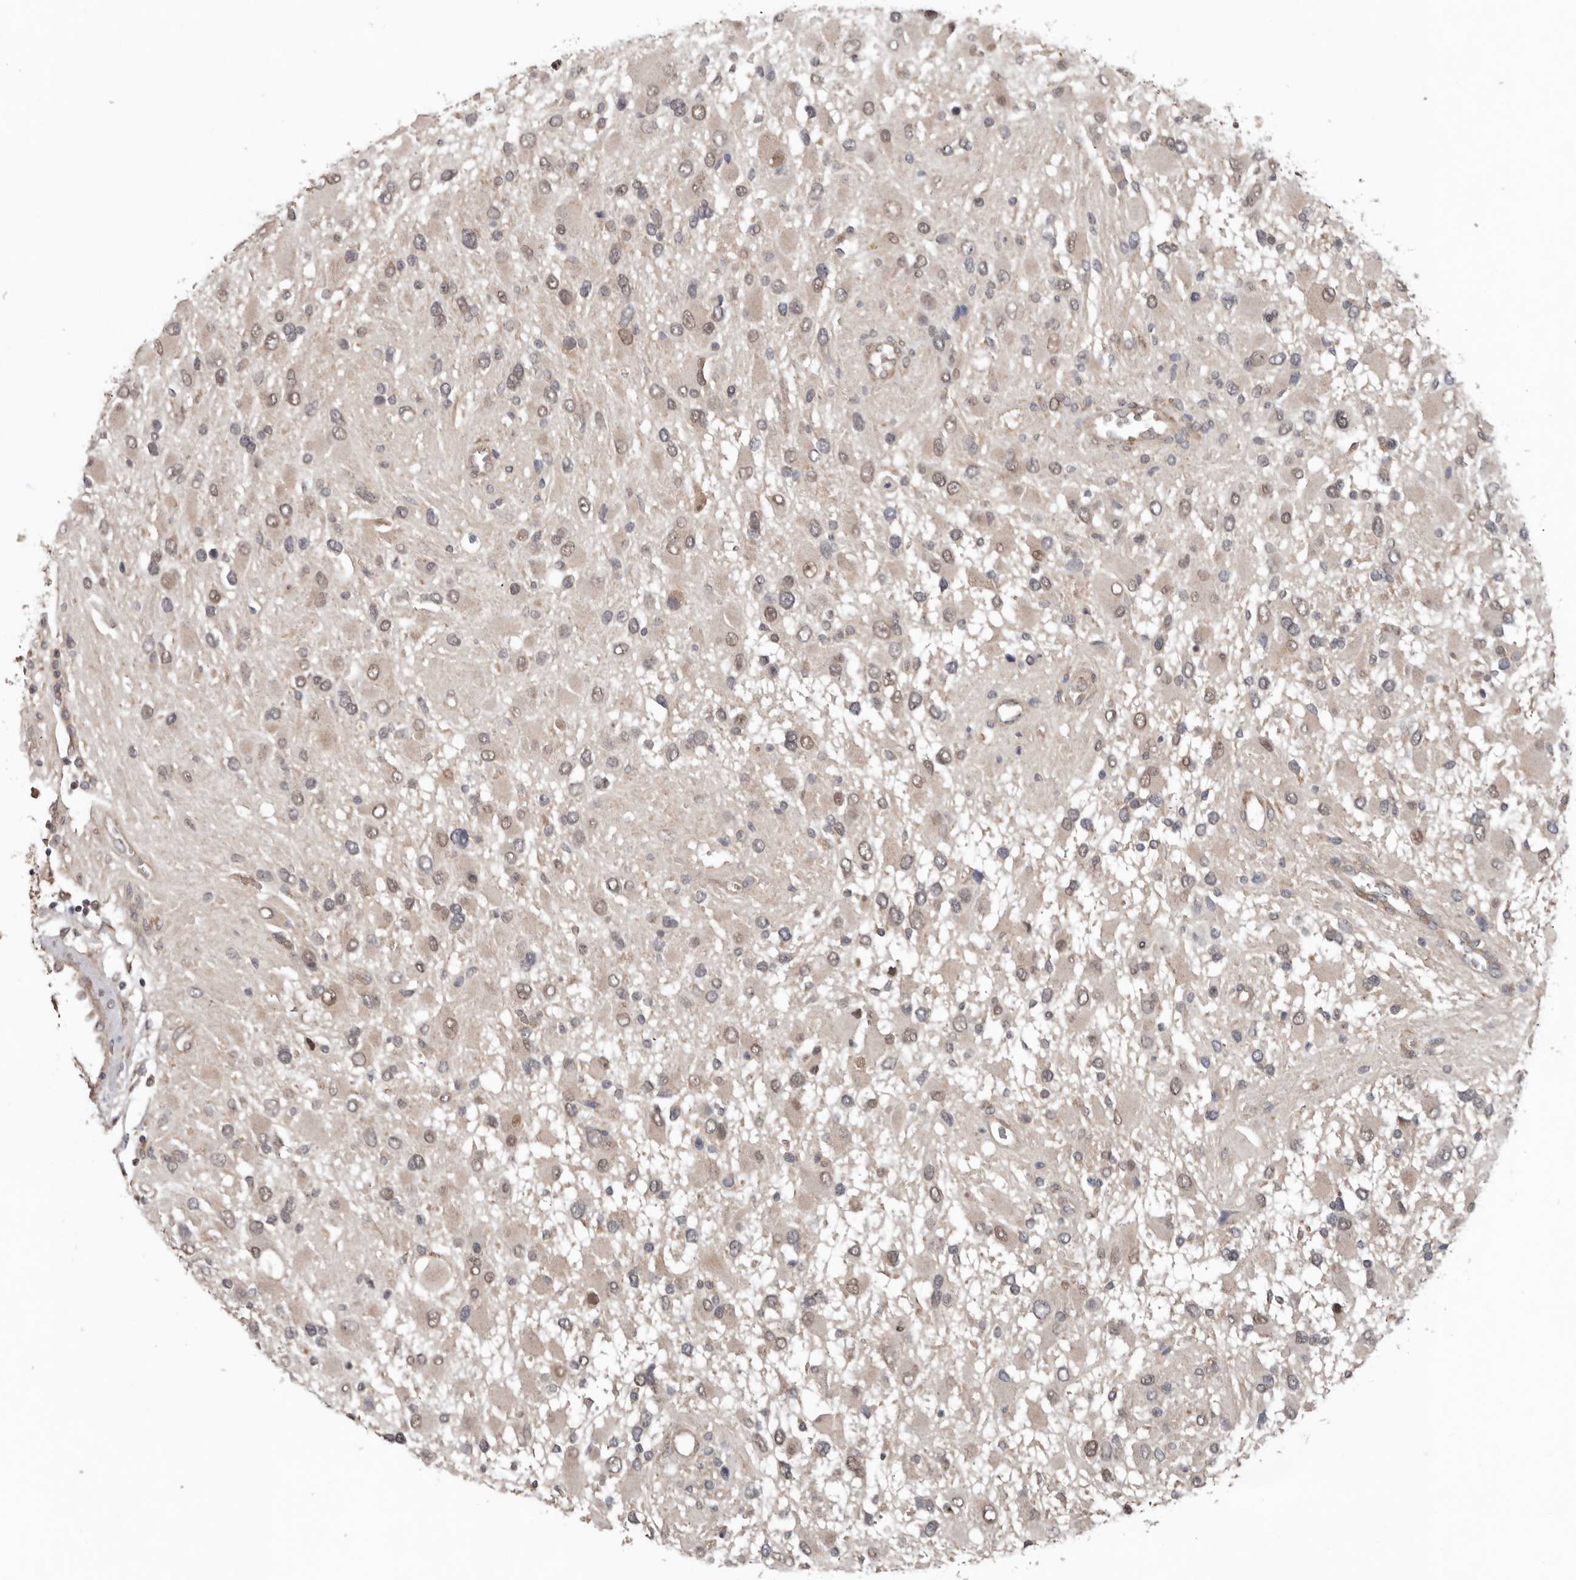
{"staining": {"intensity": "moderate", "quantity": "<25%", "location": "cytoplasmic/membranous,nuclear"}, "tissue": "glioma", "cell_type": "Tumor cells", "image_type": "cancer", "snomed": [{"axis": "morphology", "description": "Glioma, malignant, High grade"}, {"axis": "topography", "description": "Brain"}], "caption": "Glioma stained for a protein exhibits moderate cytoplasmic/membranous and nuclear positivity in tumor cells.", "gene": "CHML", "patient": {"sex": "male", "age": 53}}